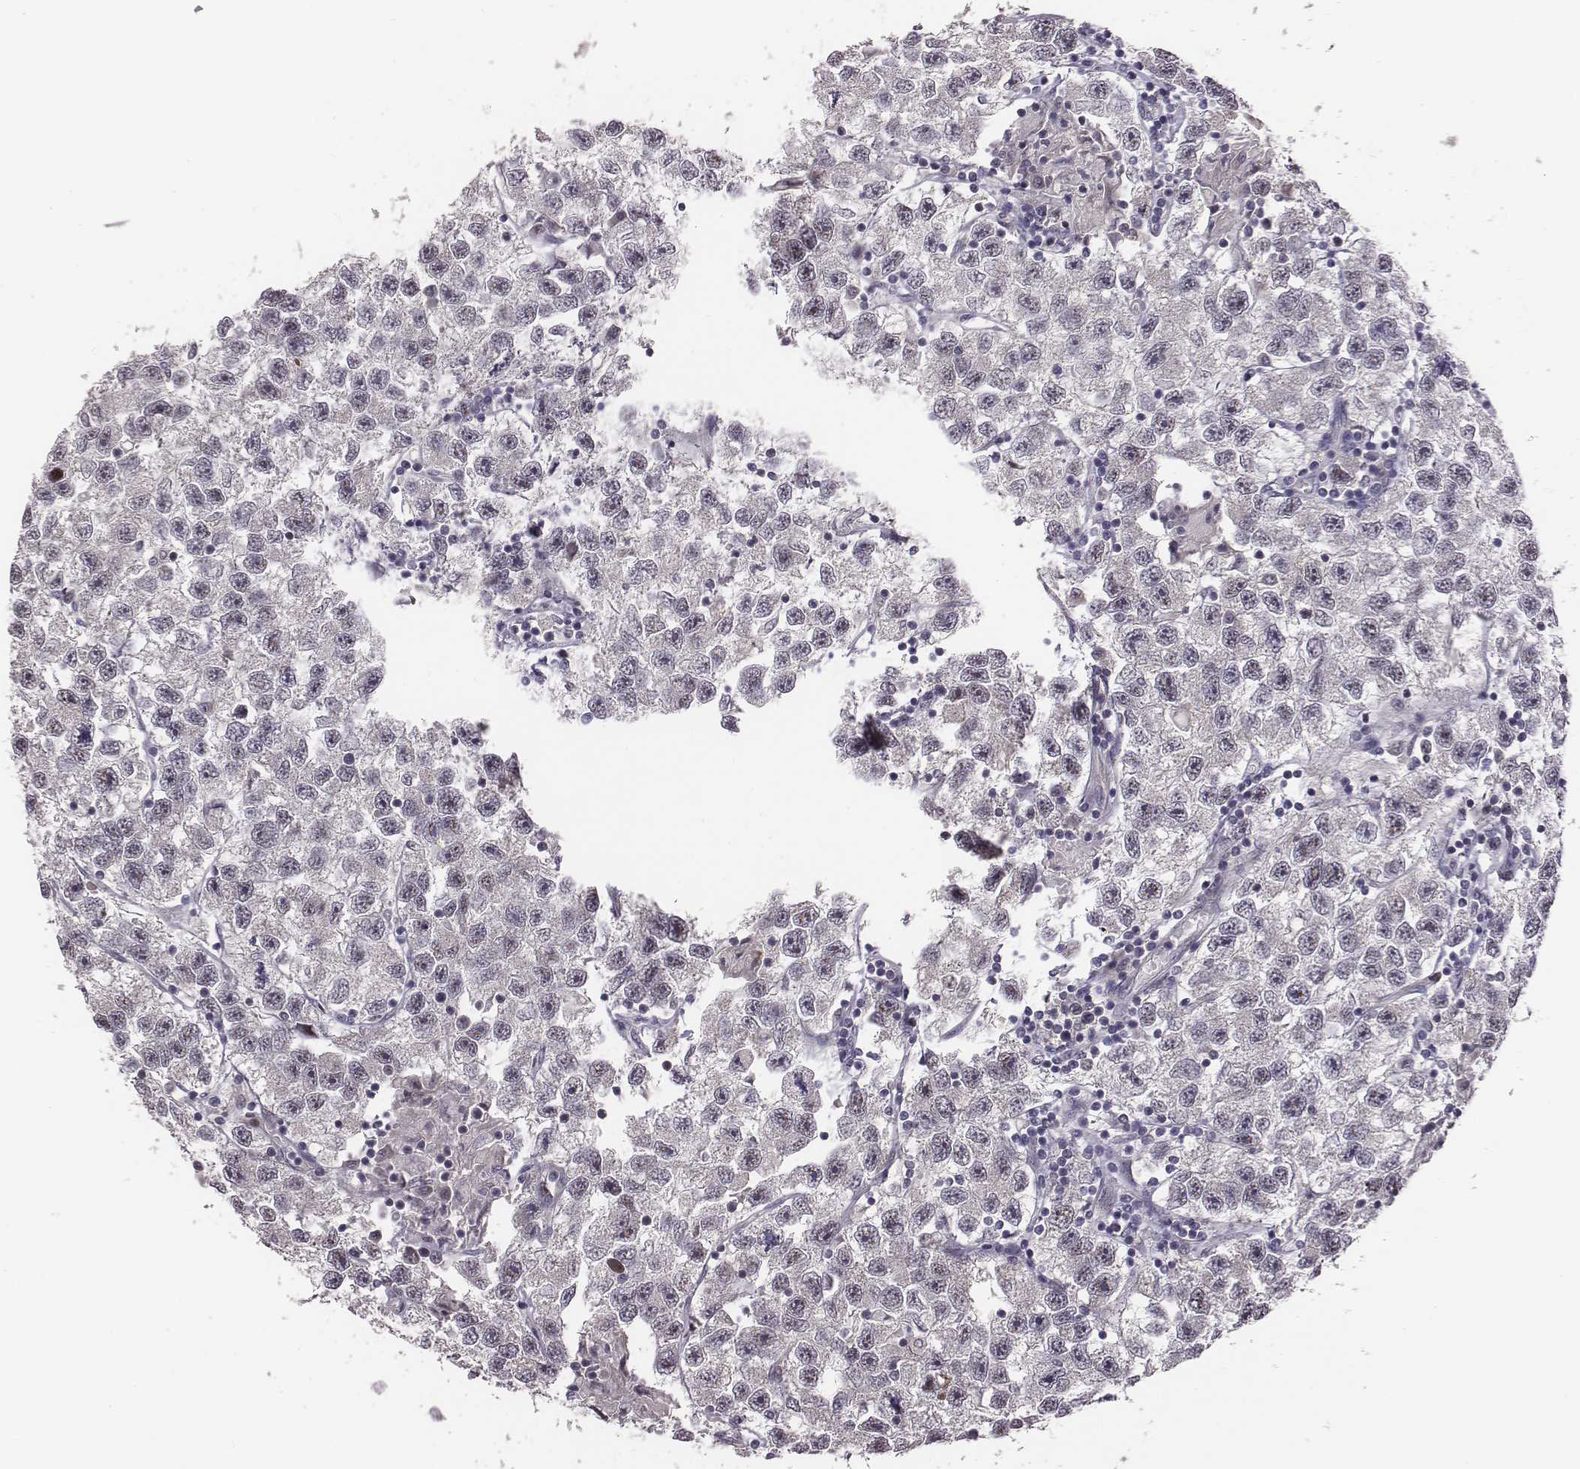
{"staining": {"intensity": "negative", "quantity": "none", "location": "none"}, "tissue": "testis cancer", "cell_type": "Tumor cells", "image_type": "cancer", "snomed": [{"axis": "morphology", "description": "Seminoma, NOS"}, {"axis": "topography", "description": "Testis"}], "caption": "The photomicrograph reveals no significant positivity in tumor cells of seminoma (testis). The staining was performed using DAB (3,3'-diaminobenzidine) to visualize the protein expression in brown, while the nuclei were stained in blue with hematoxylin (Magnification: 20x).", "gene": "SMURF2", "patient": {"sex": "male", "age": 26}}